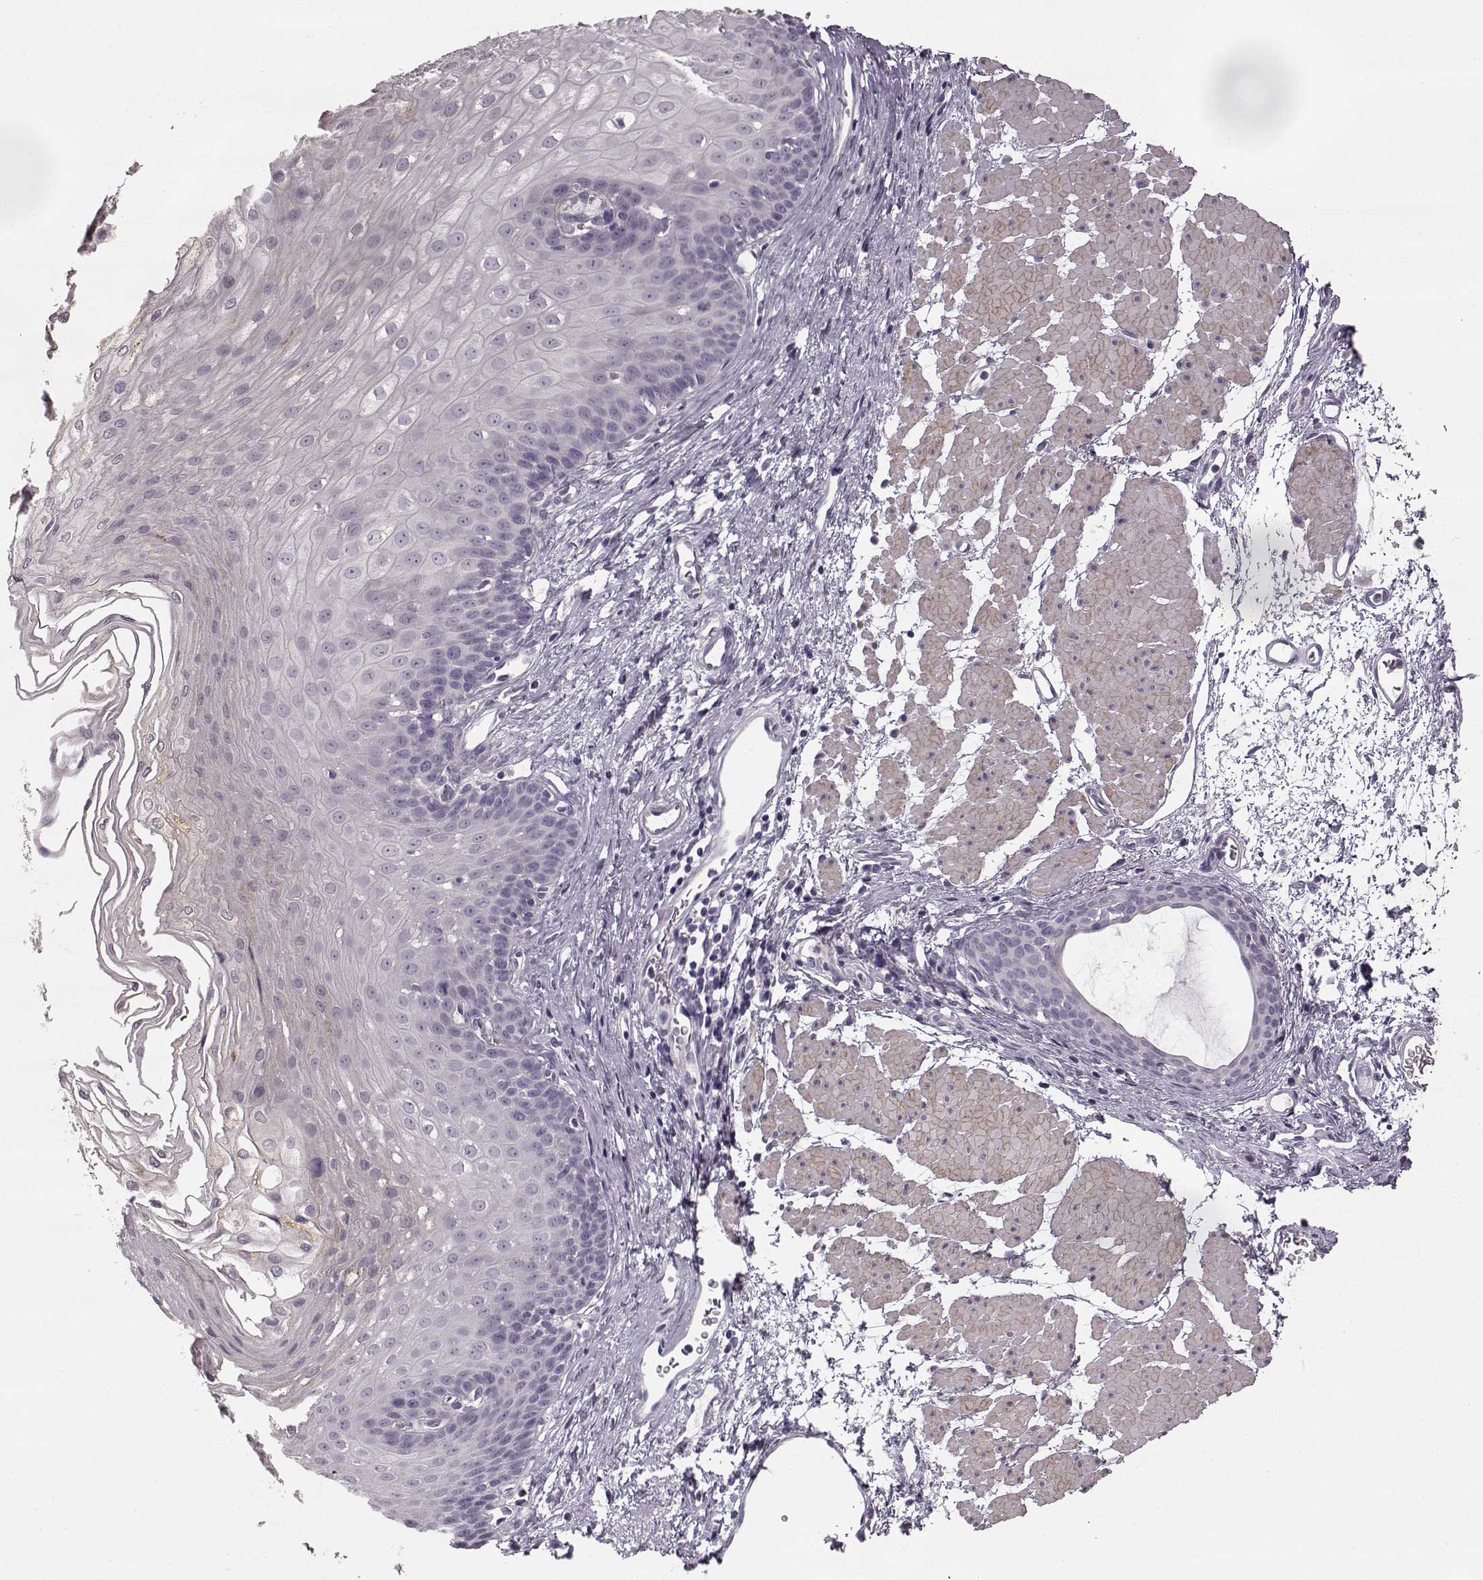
{"staining": {"intensity": "negative", "quantity": "none", "location": "none"}, "tissue": "esophagus", "cell_type": "Squamous epithelial cells", "image_type": "normal", "snomed": [{"axis": "morphology", "description": "Normal tissue, NOS"}, {"axis": "topography", "description": "Esophagus"}], "caption": "High power microscopy histopathology image of an immunohistochemistry image of normal esophagus, revealing no significant positivity in squamous epithelial cells.", "gene": "MAP6D1", "patient": {"sex": "female", "age": 62}}